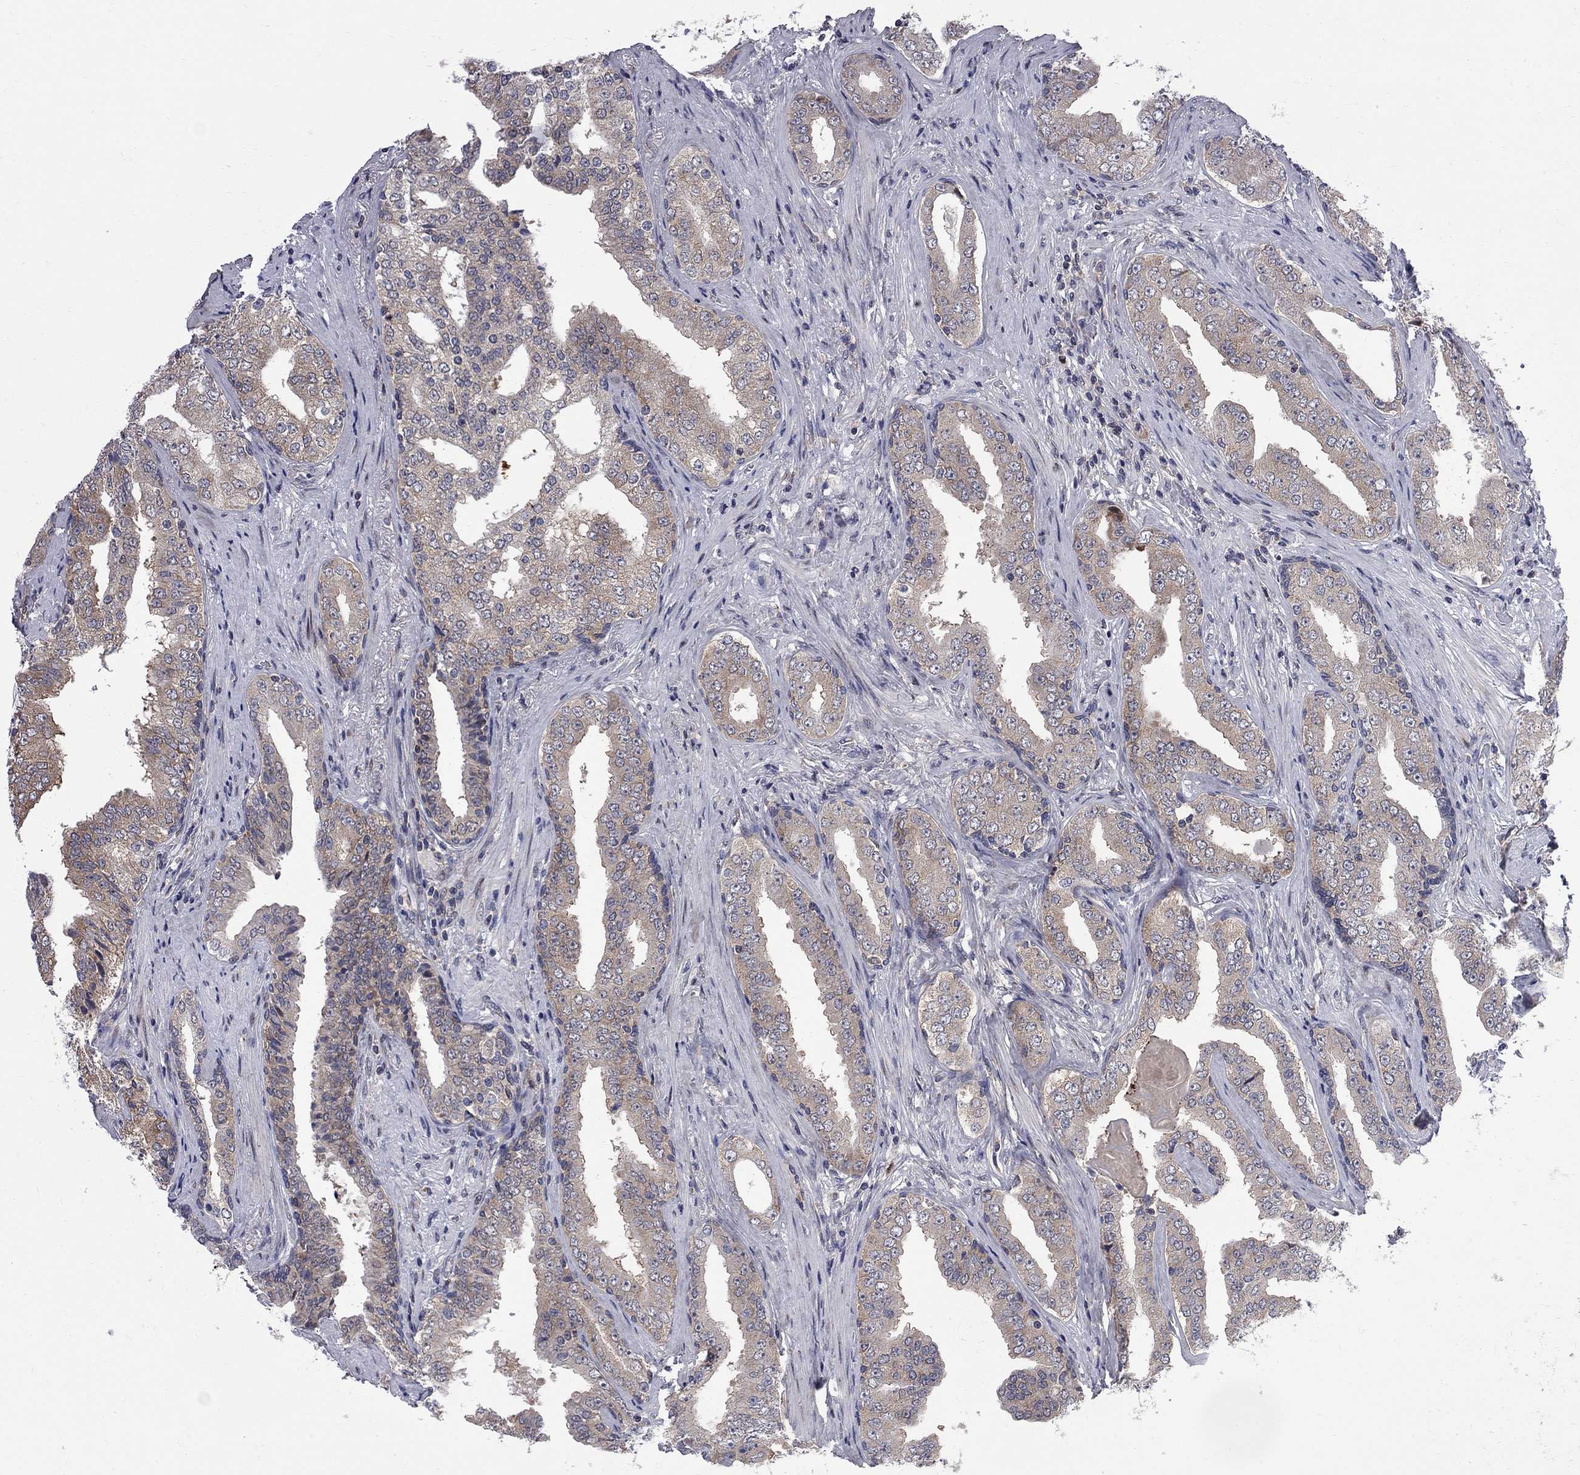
{"staining": {"intensity": "weak", "quantity": "25%-75%", "location": "cytoplasmic/membranous"}, "tissue": "prostate cancer", "cell_type": "Tumor cells", "image_type": "cancer", "snomed": [{"axis": "morphology", "description": "Adenocarcinoma, Low grade"}, {"axis": "topography", "description": "Prostate and seminal vesicle, NOS"}], "caption": "DAB immunohistochemical staining of human prostate cancer (low-grade adenocarcinoma) reveals weak cytoplasmic/membranous protein staining in about 25%-75% of tumor cells.", "gene": "CNOT11", "patient": {"sex": "male", "age": 61}}